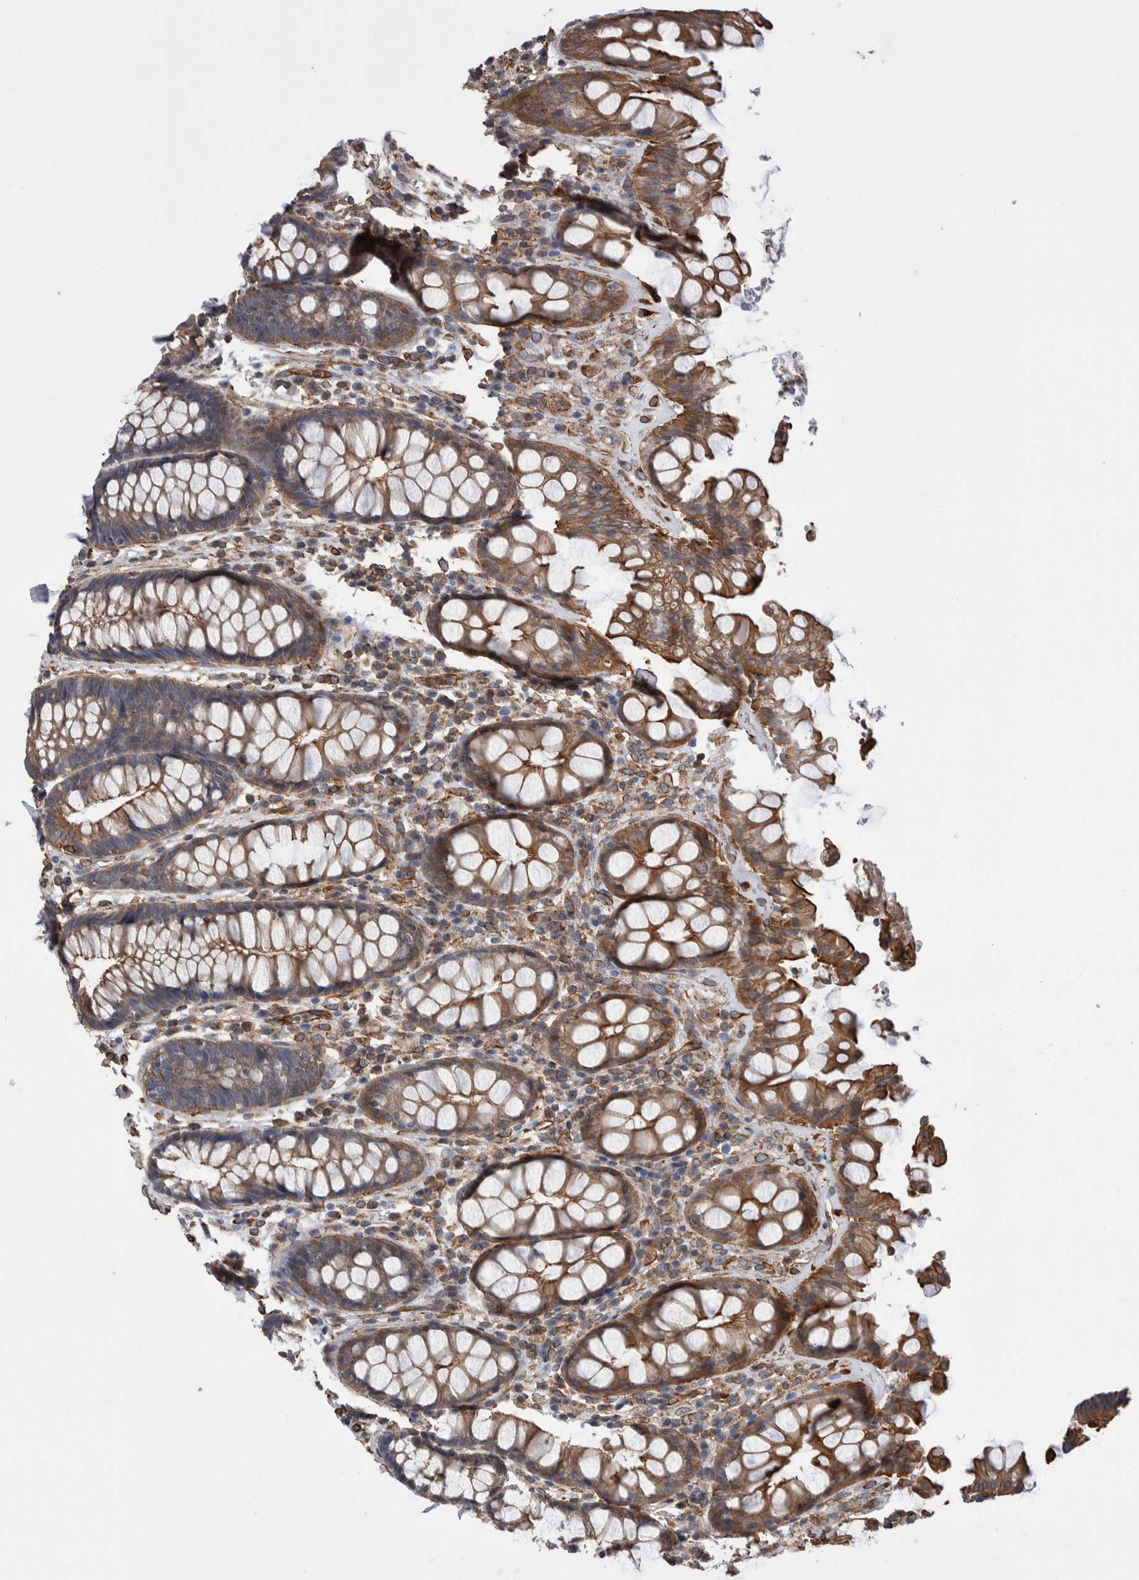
{"staining": {"intensity": "strong", "quantity": ">75%", "location": "cytoplasmic/membranous"}, "tissue": "rectum", "cell_type": "Glandular cells", "image_type": "normal", "snomed": [{"axis": "morphology", "description": "Normal tissue, NOS"}, {"axis": "topography", "description": "Rectum"}], "caption": "Strong cytoplasmic/membranous expression is identified in approximately >75% of glandular cells in unremarkable rectum. (Stains: DAB in brown, nuclei in blue, Microscopy: brightfield microscopy at high magnification).", "gene": "KIF12", "patient": {"sex": "male", "age": 64}}